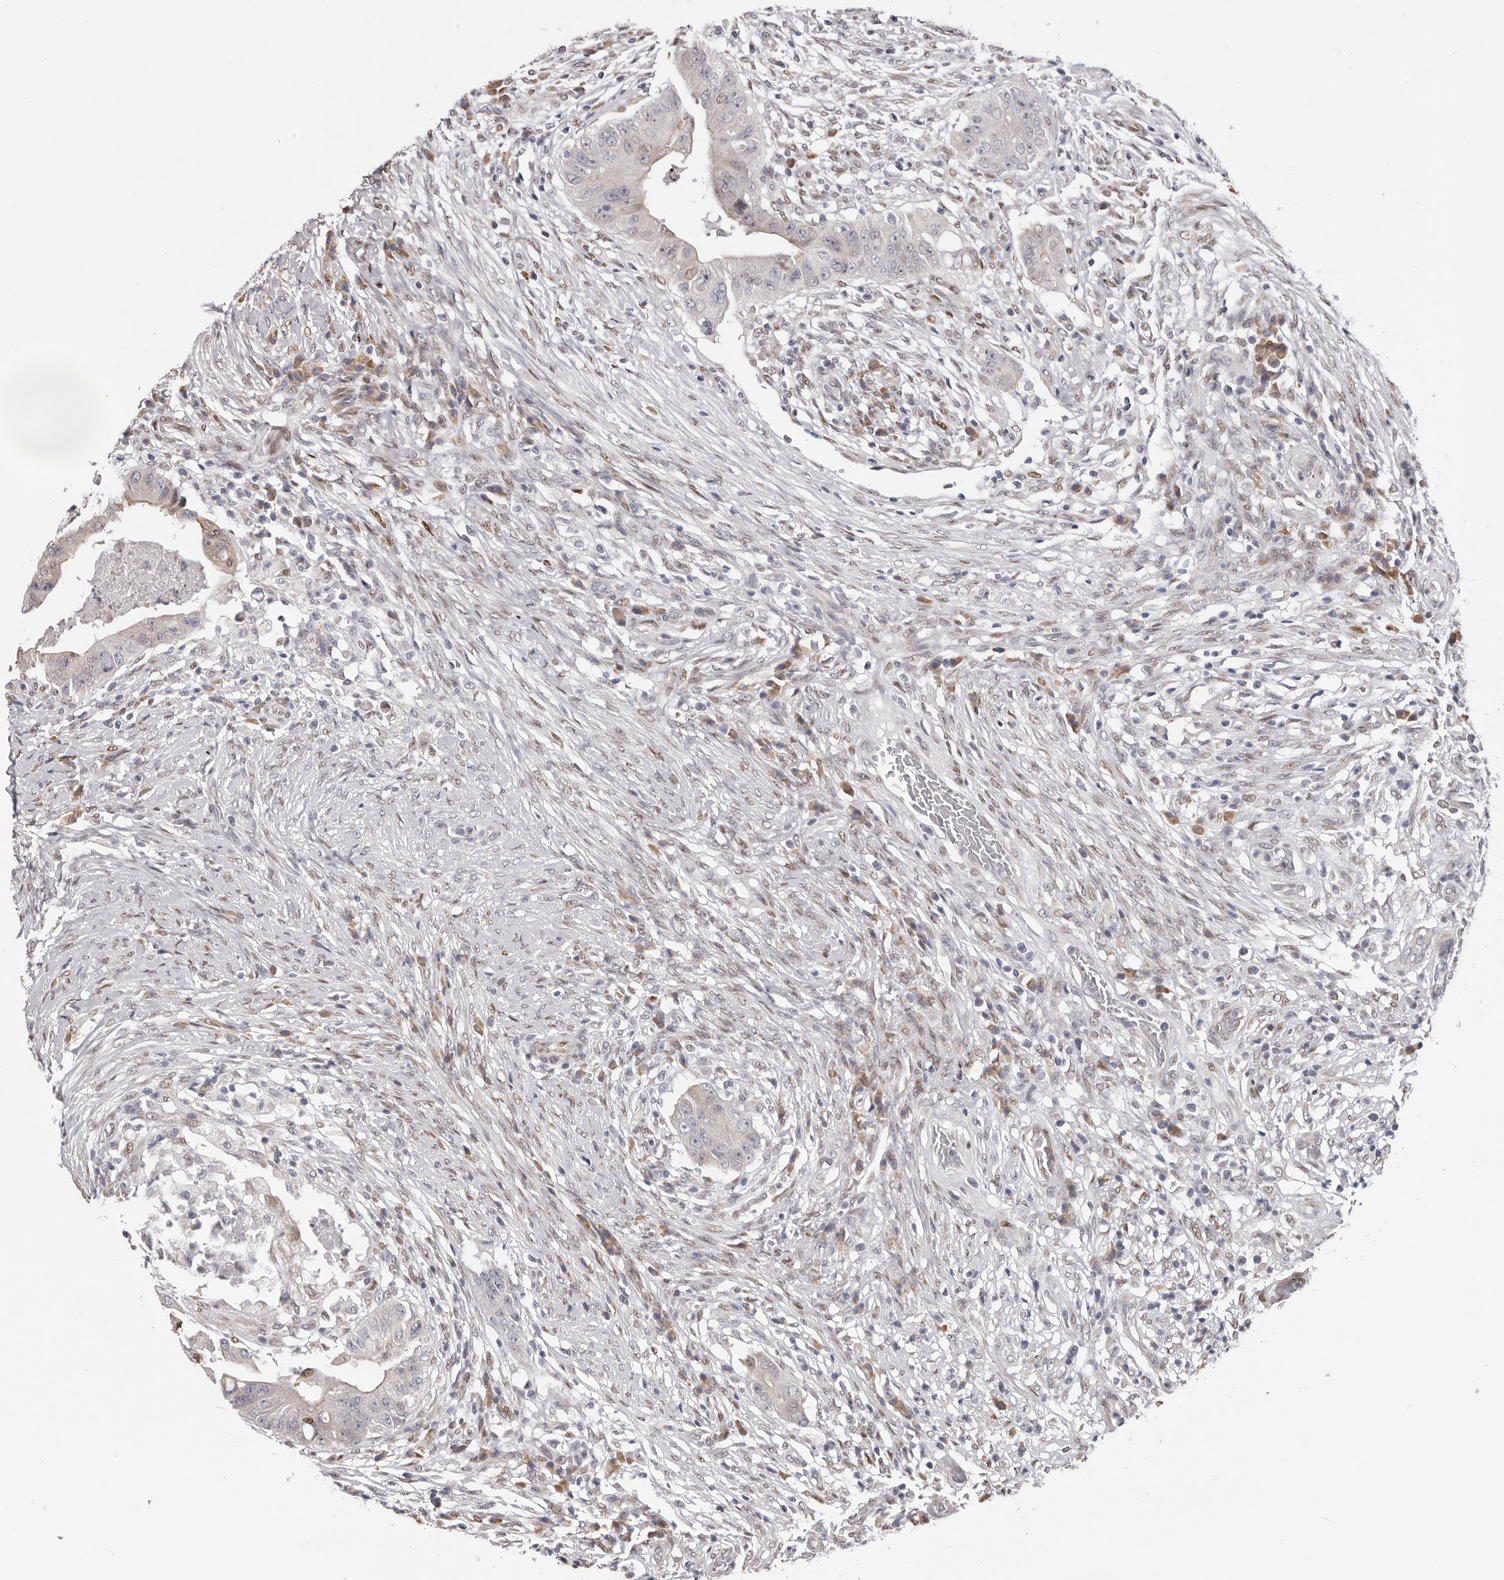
{"staining": {"intensity": "negative", "quantity": "none", "location": "none"}, "tissue": "colorectal cancer", "cell_type": "Tumor cells", "image_type": "cancer", "snomed": [{"axis": "morphology", "description": "Adenocarcinoma, NOS"}, {"axis": "topography", "description": "Rectum"}], "caption": "Immunohistochemistry image of human colorectal cancer (adenocarcinoma) stained for a protein (brown), which displays no staining in tumor cells.", "gene": "SRP19", "patient": {"sex": "female", "age": 71}}